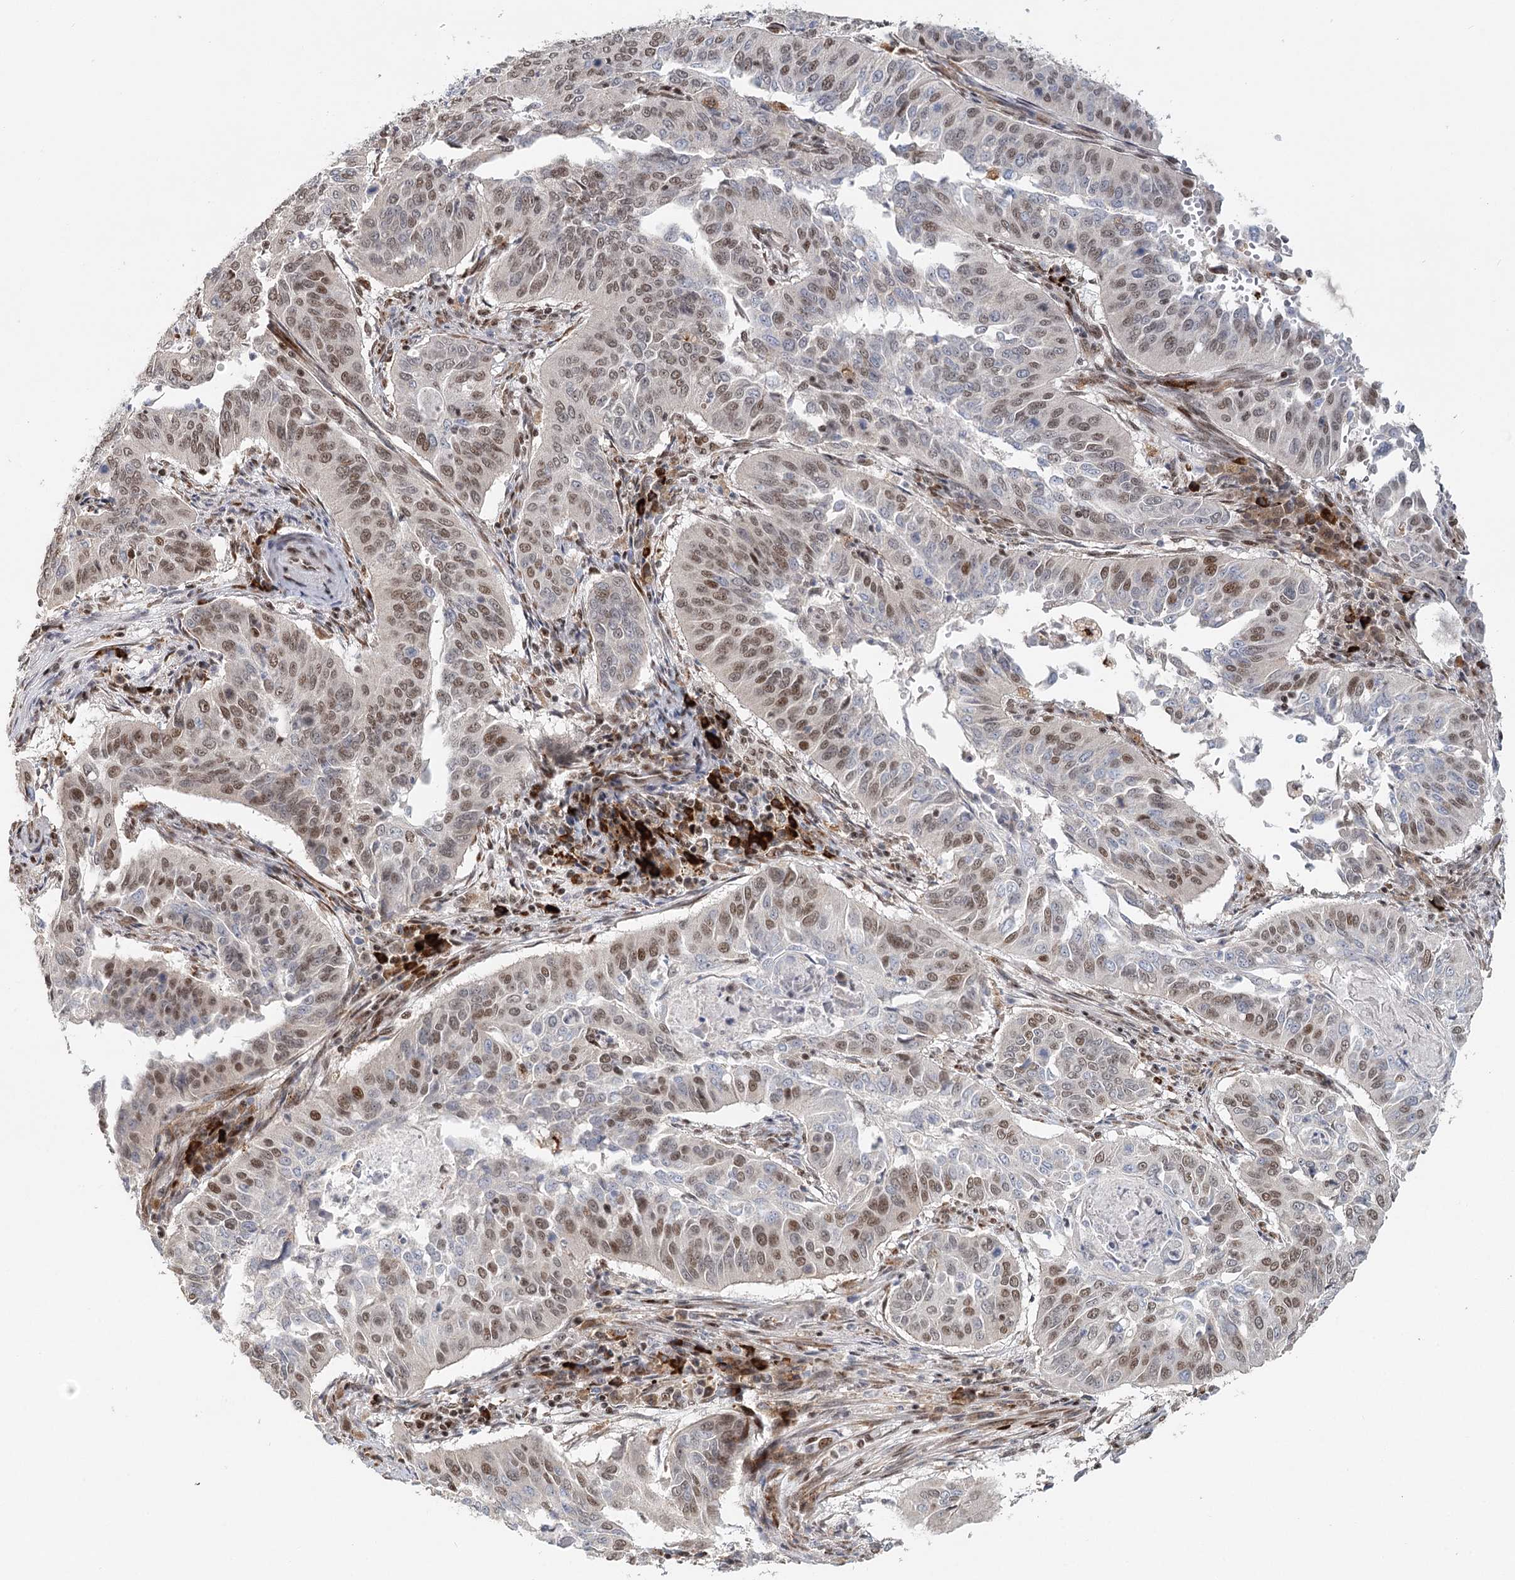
{"staining": {"intensity": "moderate", "quantity": ">75%", "location": "nuclear"}, "tissue": "cervical cancer", "cell_type": "Tumor cells", "image_type": "cancer", "snomed": [{"axis": "morphology", "description": "Normal tissue, NOS"}, {"axis": "morphology", "description": "Squamous cell carcinoma, NOS"}, {"axis": "topography", "description": "Cervix"}], "caption": "A histopathology image showing moderate nuclear expression in approximately >75% of tumor cells in cervical cancer, as visualized by brown immunohistochemical staining.", "gene": "BNIP5", "patient": {"sex": "female", "age": 39}}